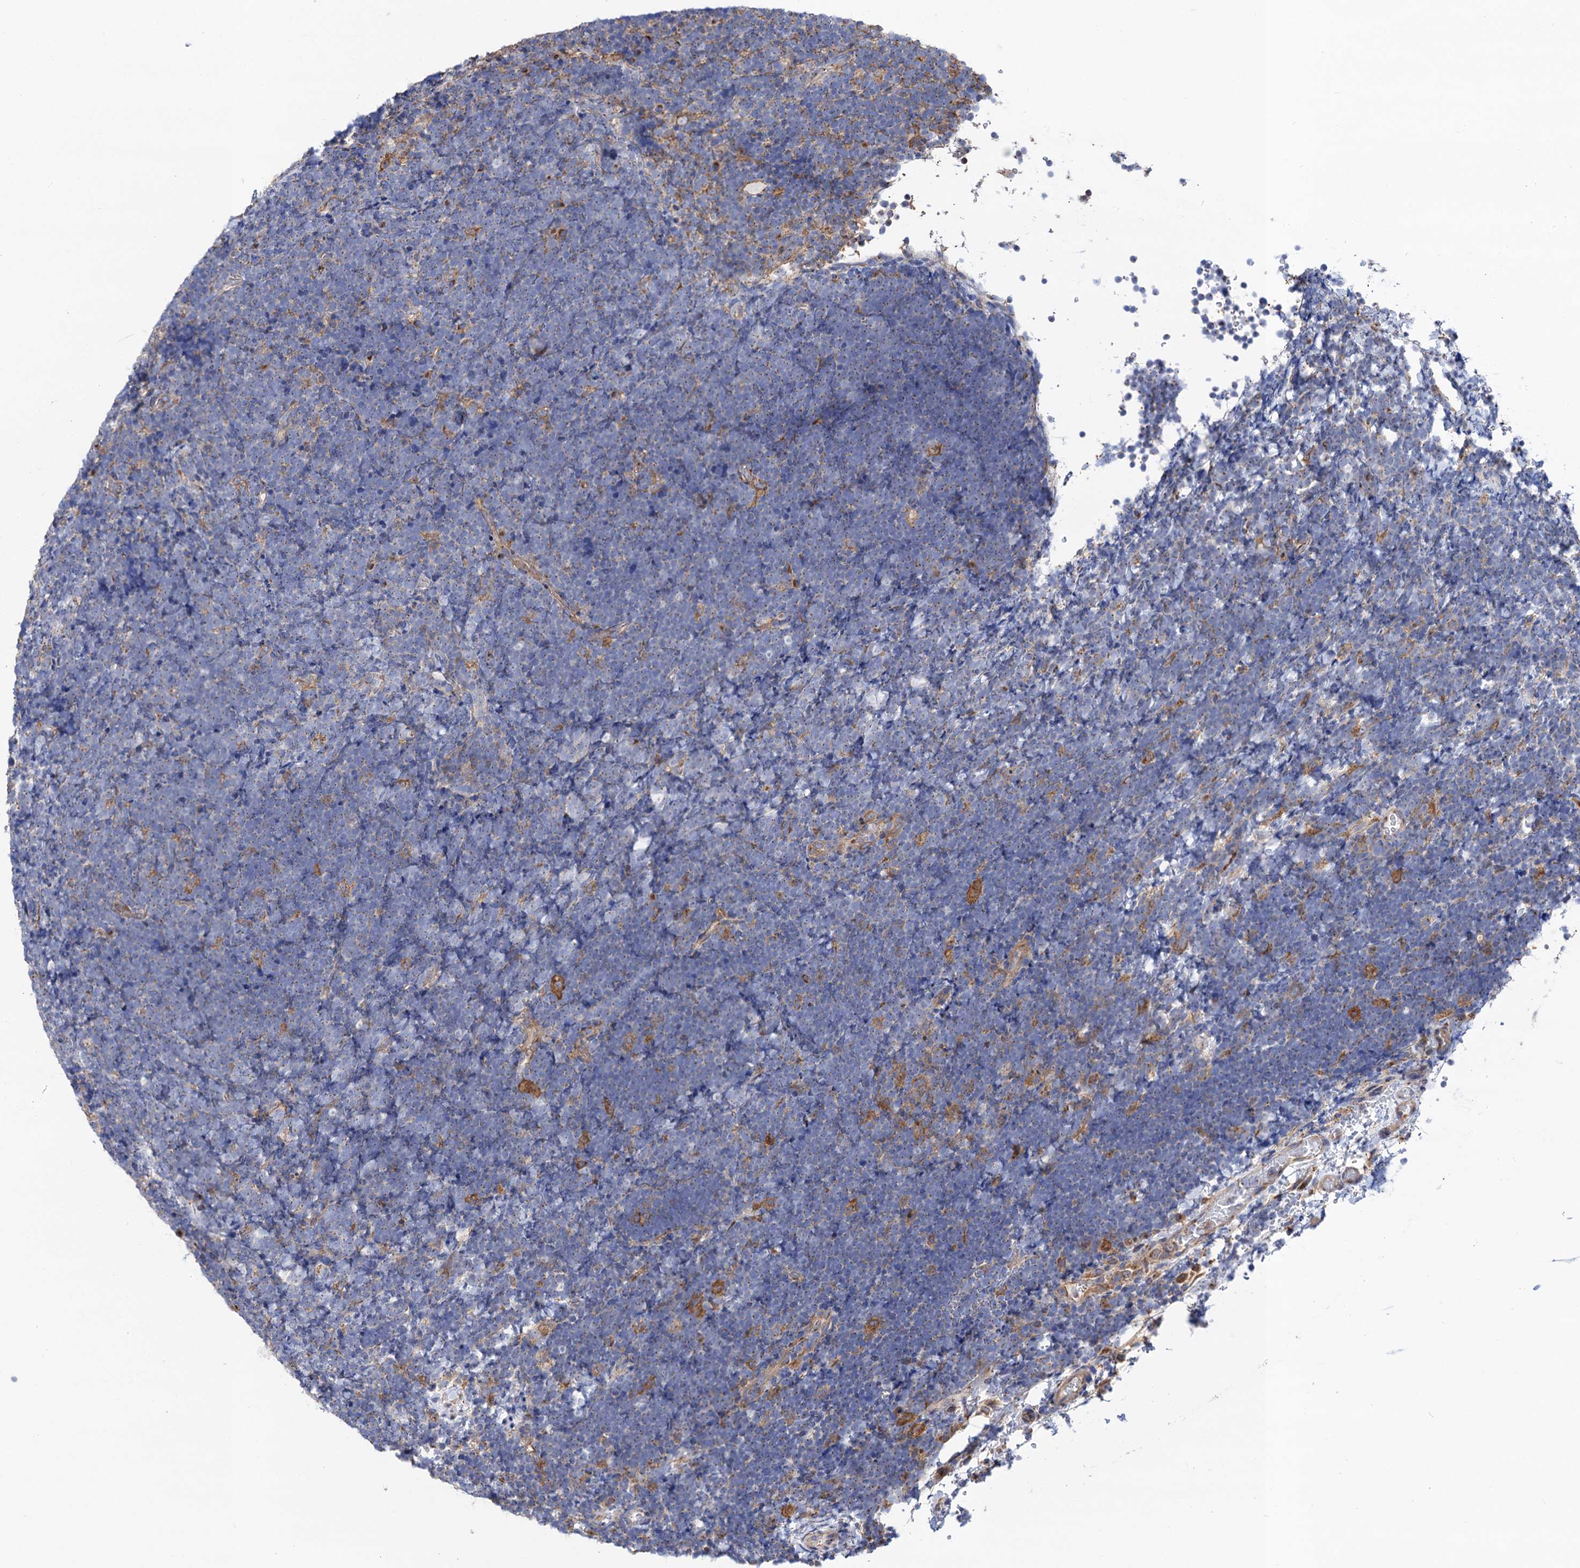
{"staining": {"intensity": "negative", "quantity": "none", "location": "none"}, "tissue": "lymphoma", "cell_type": "Tumor cells", "image_type": "cancer", "snomed": [{"axis": "morphology", "description": "Malignant lymphoma, non-Hodgkin's type, High grade"}, {"axis": "topography", "description": "Lymph node"}], "caption": "The histopathology image reveals no significant expression in tumor cells of high-grade malignant lymphoma, non-Hodgkin's type.", "gene": "DYDC1", "patient": {"sex": "male", "age": 13}}